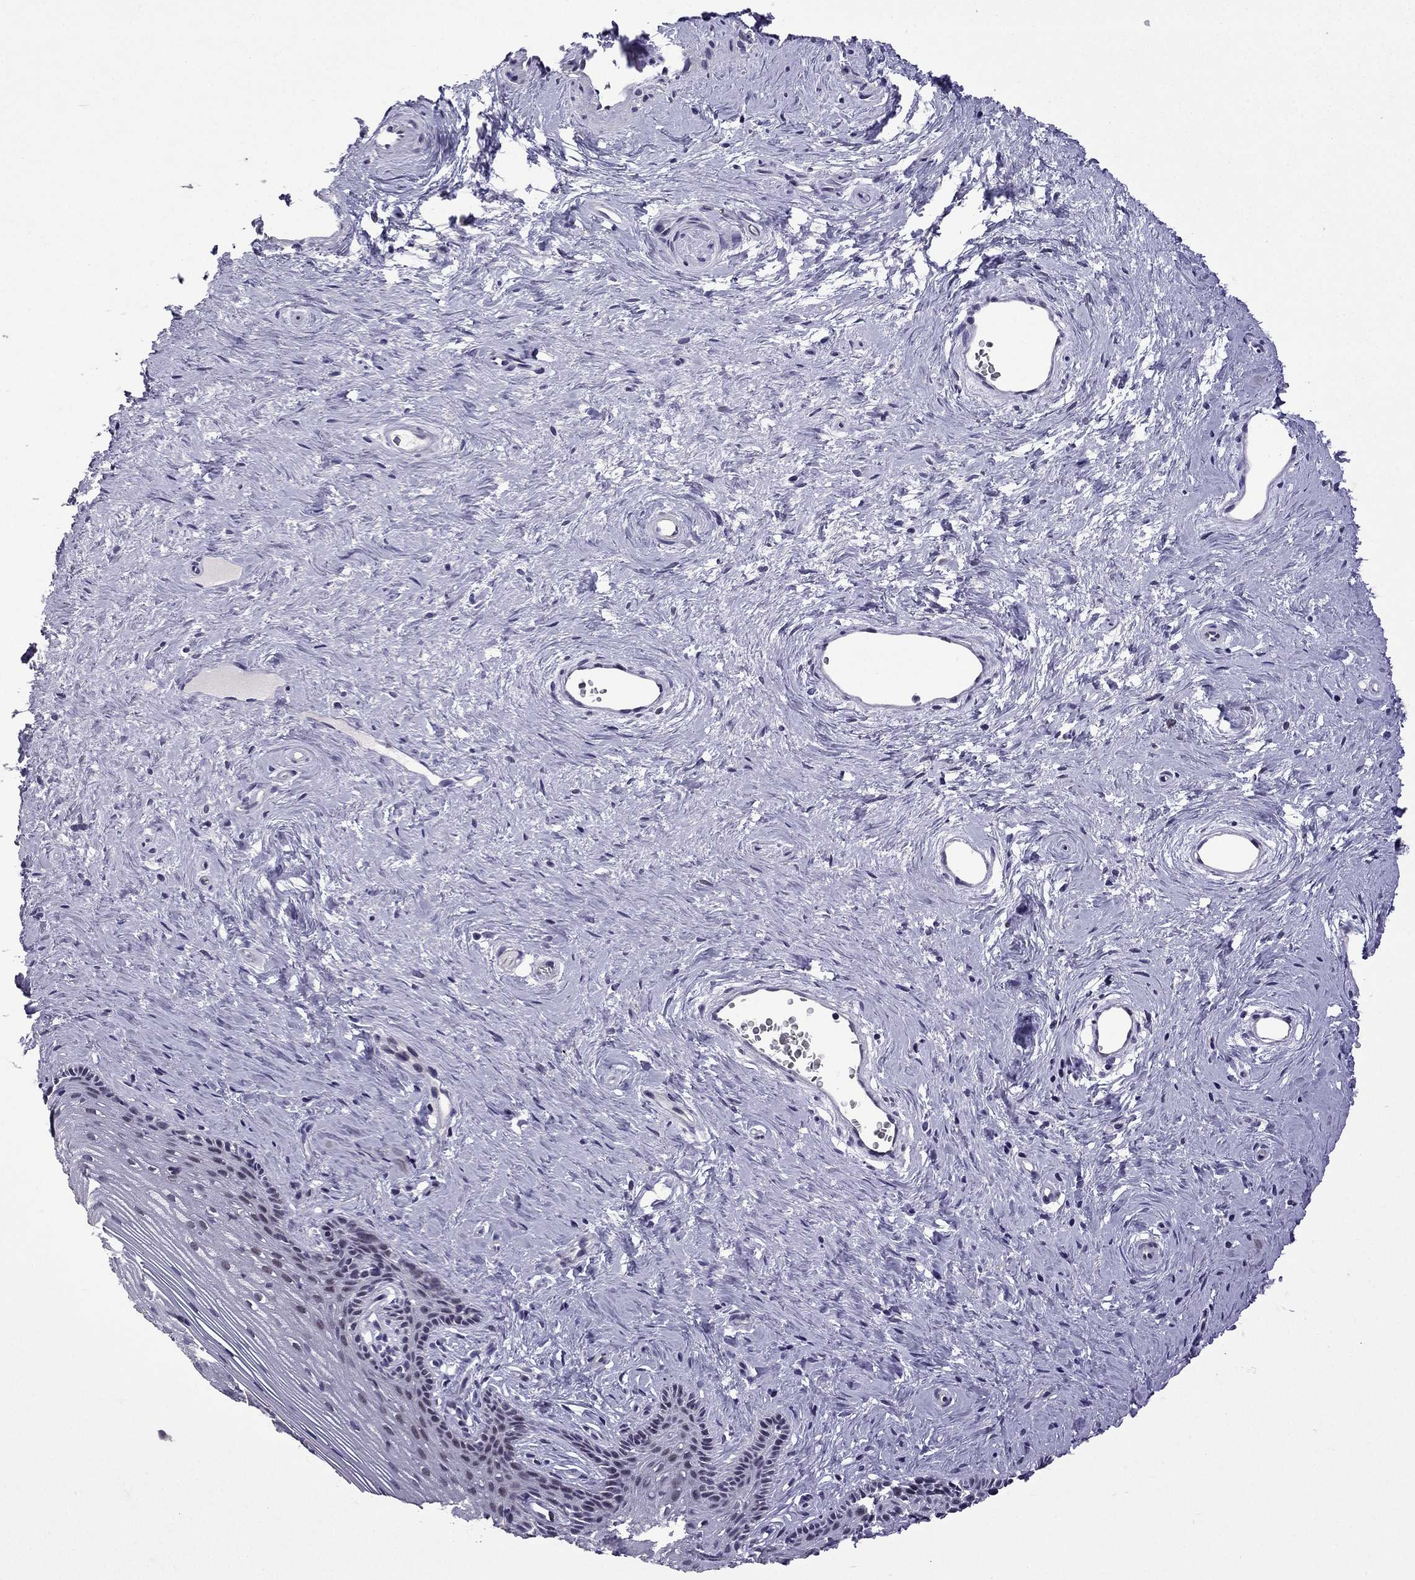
{"staining": {"intensity": "negative", "quantity": "none", "location": "none"}, "tissue": "vagina", "cell_type": "Squamous epithelial cells", "image_type": "normal", "snomed": [{"axis": "morphology", "description": "Normal tissue, NOS"}, {"axis": "topography", "description": "Vagina"}], "caption": "Immunohistochemistry (IHC) micrograph of benign vagina stained for a protein (brown), which demonstrates no expression in squamous epithelial cells. (DAB IHC visualized using brightfield microscopy, high magnification).", "gene": "TTN", "patient": {"sex": "female", "age": 45}}